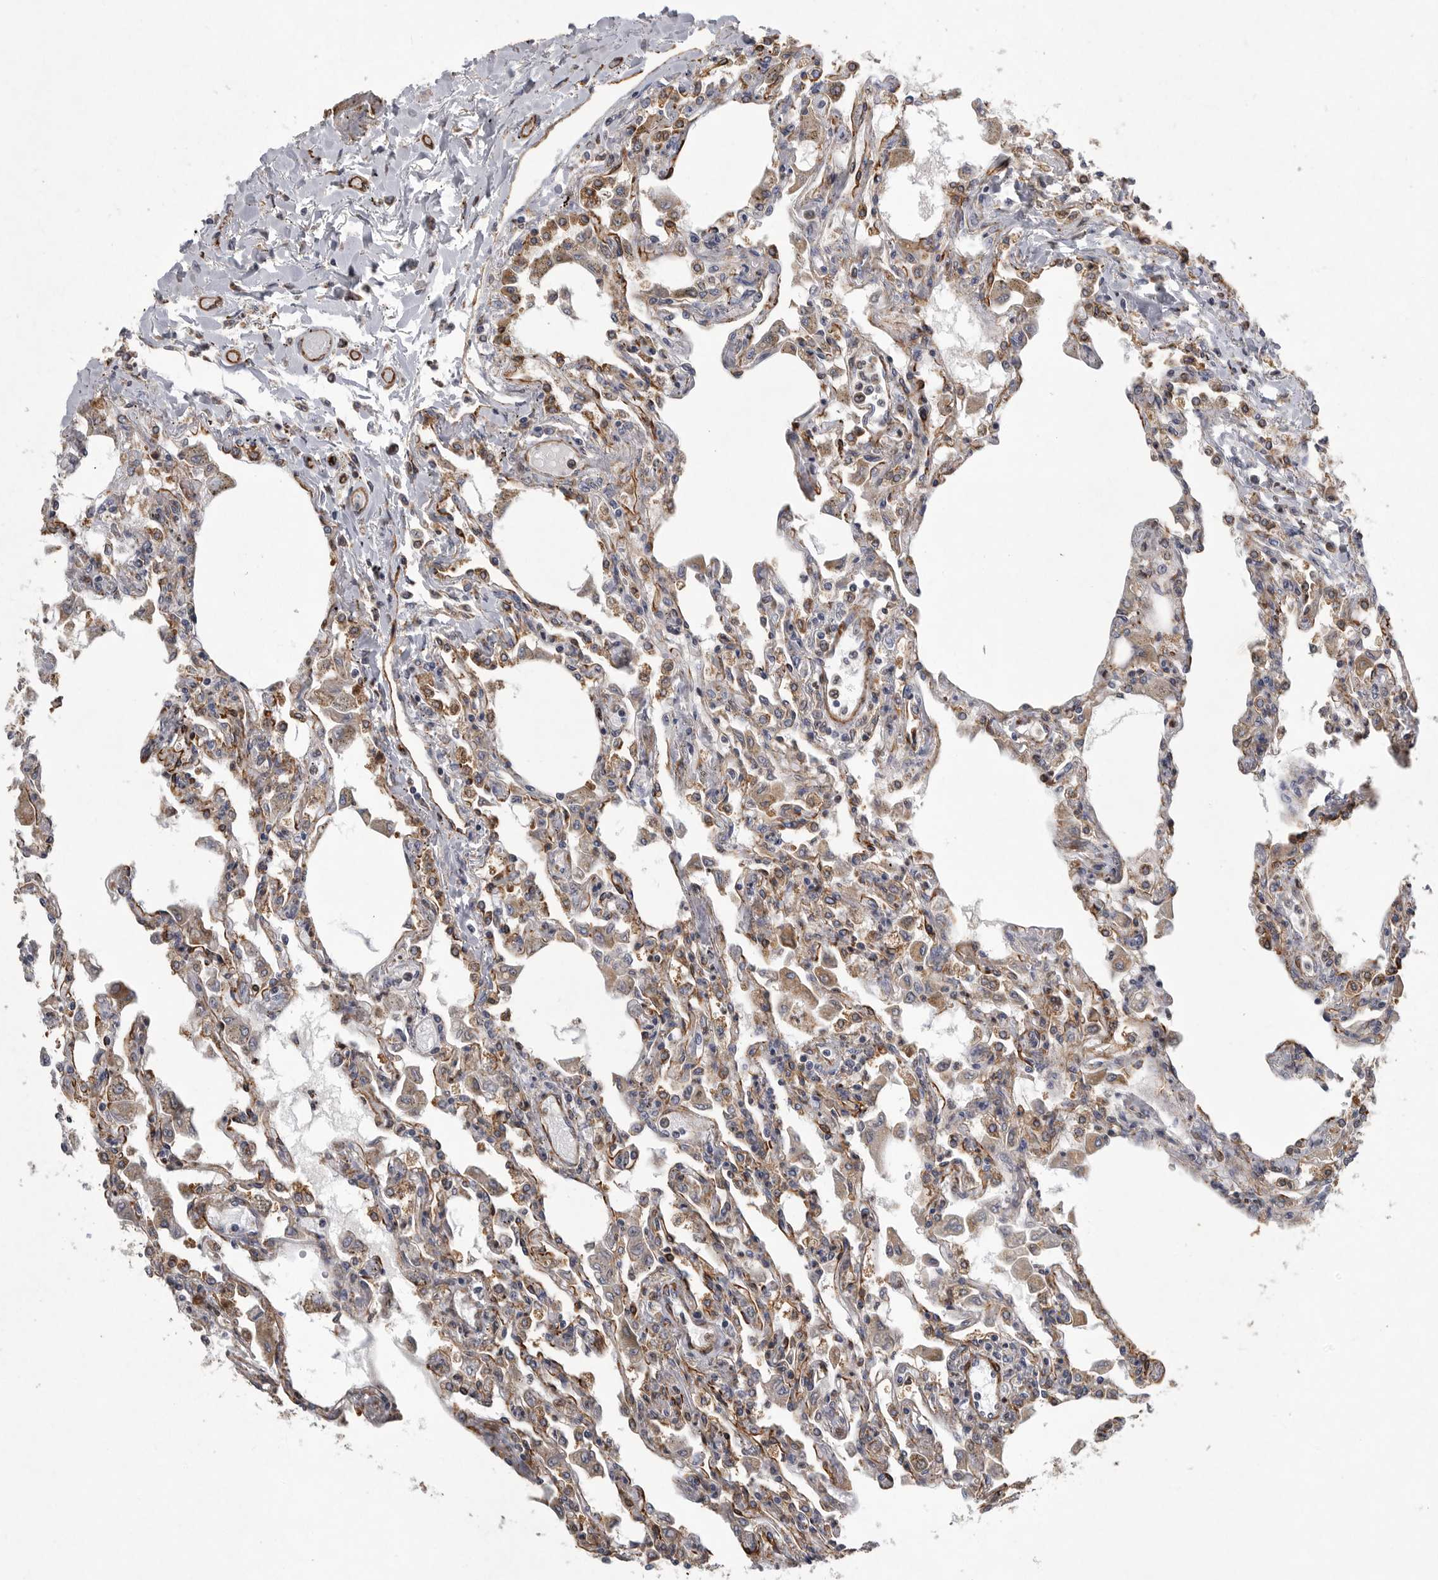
{"staining": {"intensity": "moderate", "quantity": "25%-75%", "location": "cytoplasmic/membranous"}, "tissue": "lung", "cell_type": "Alveolar cells", "image_type": "normal", "snomed": [{"axis": "morphology", "description": "Normal tissue, NOS"}, {"axis": "topography", "description": "Bronchus"}, {"axis": "topography", "description": "Lung"}], "caption": "Protein analysis of normal lung reveals moderate cytoplasmic/membranous expression in about 25%-75% of alveolar cells.", "gene": "MINPP1", "patient": {"sex": "female", "age": 49}}